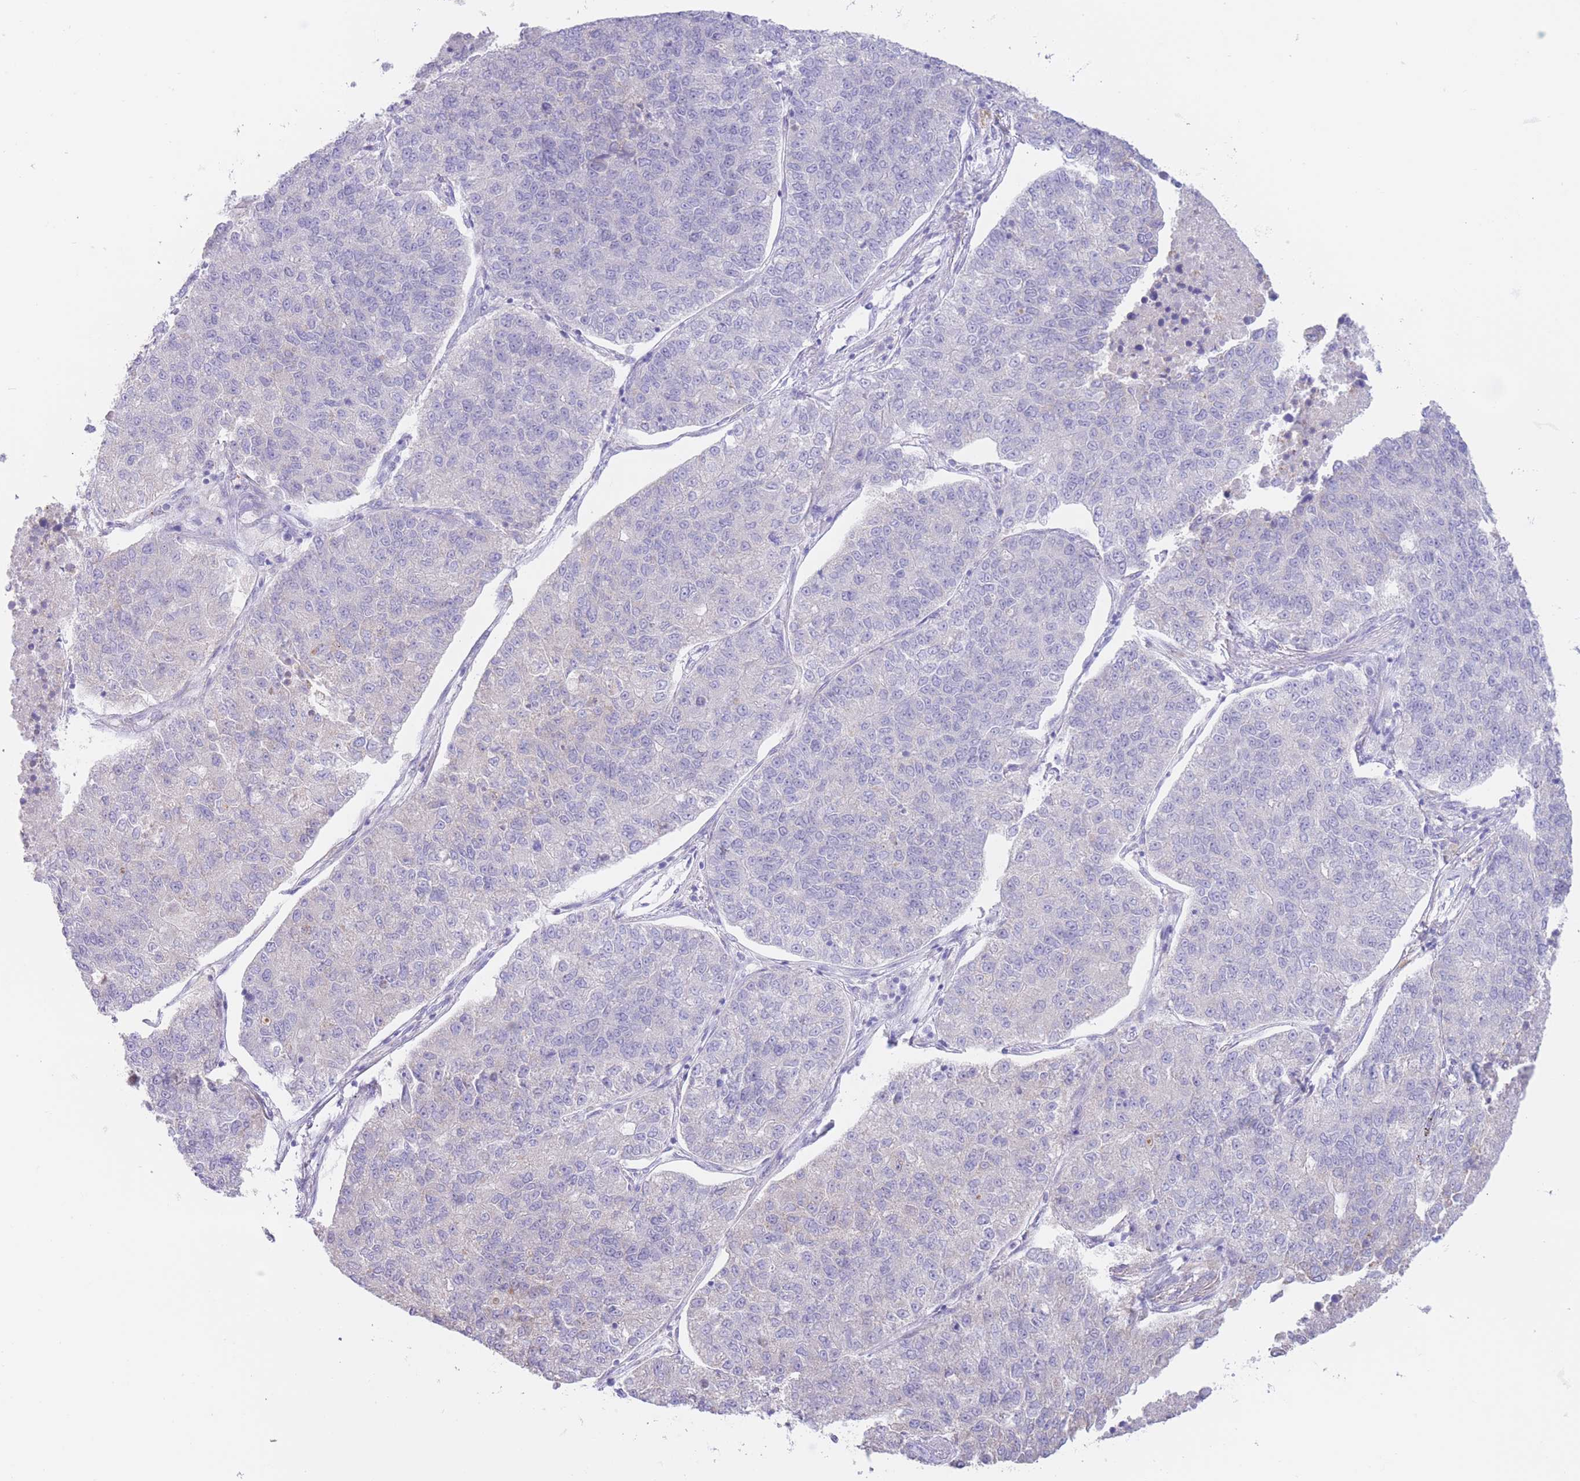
{"staining": {"intensity": "negative", "quantity": "none", "location": "none"}, "tissue": "lung cancer", "cell_type": "Tumor cells", "image_type": "cancer", "snomed": [{"axis": "morphology", "description": "Adenocarcinoma, NOS"}, {"axis": "topography", "description": "Lung"}], "caption": "Tumor cells are negative for brown protein staining in lung cancer.", "gene": "FAH", "patient": {"sex": "male", "age": 49}}